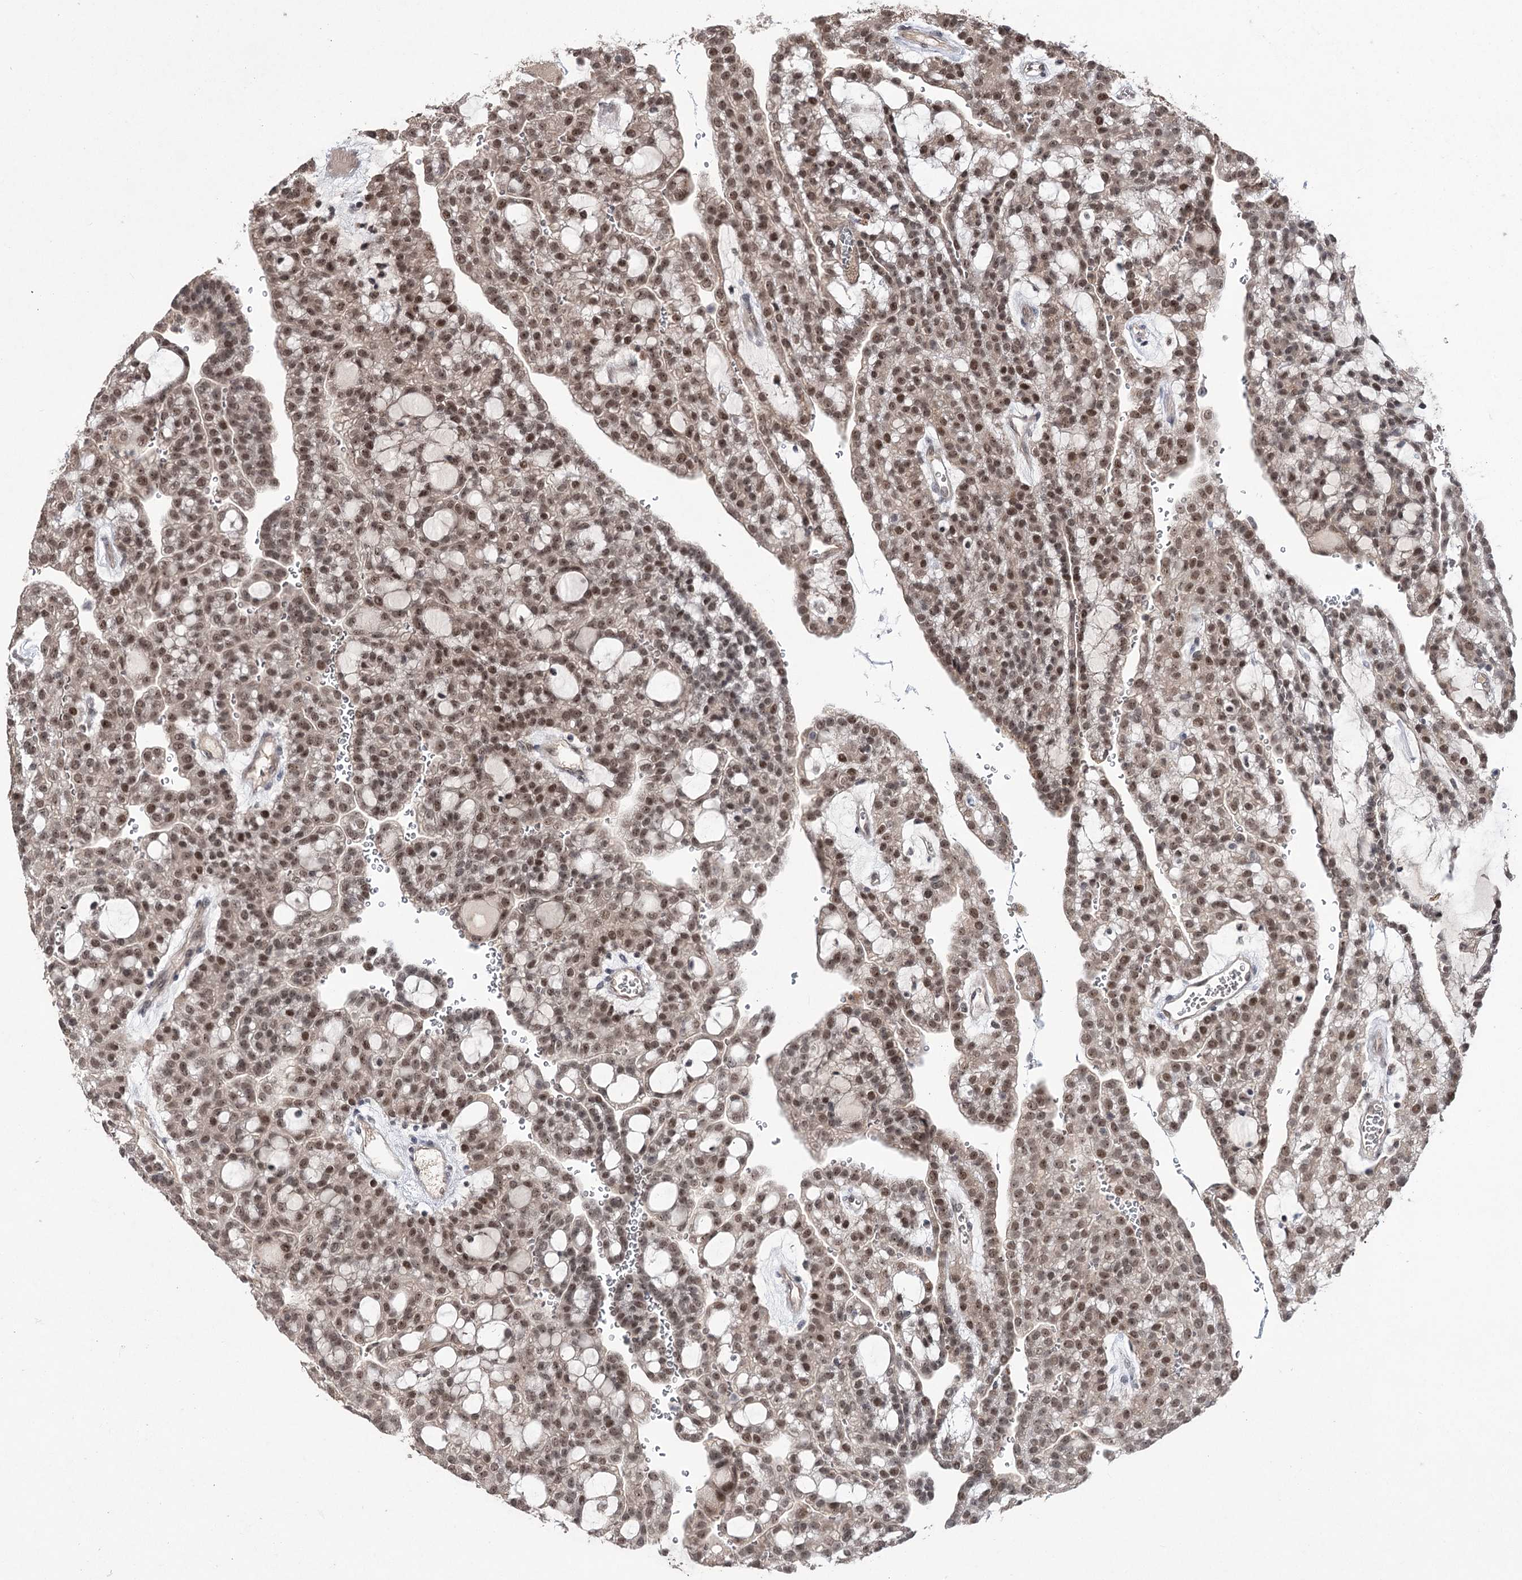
{"staining": {"intensity": "moderate", "quantity": ">75%", "location": "nuclear"}, "tissue": "renal cancer", "cell_type": "Tumor cells", "image_type": "cancer", "snomed": [{"axis": "morphology", "description": "Adenocarcinoma, NOS"}, {"axis": "topography", "description": "Kidney"}], "caption": "Renal adenocarcinoma stained with a protein marker exhibits moderate staining in tumor cells.", "gene": "VGLL4", "patient": {"sex": "male", "age": 63}}